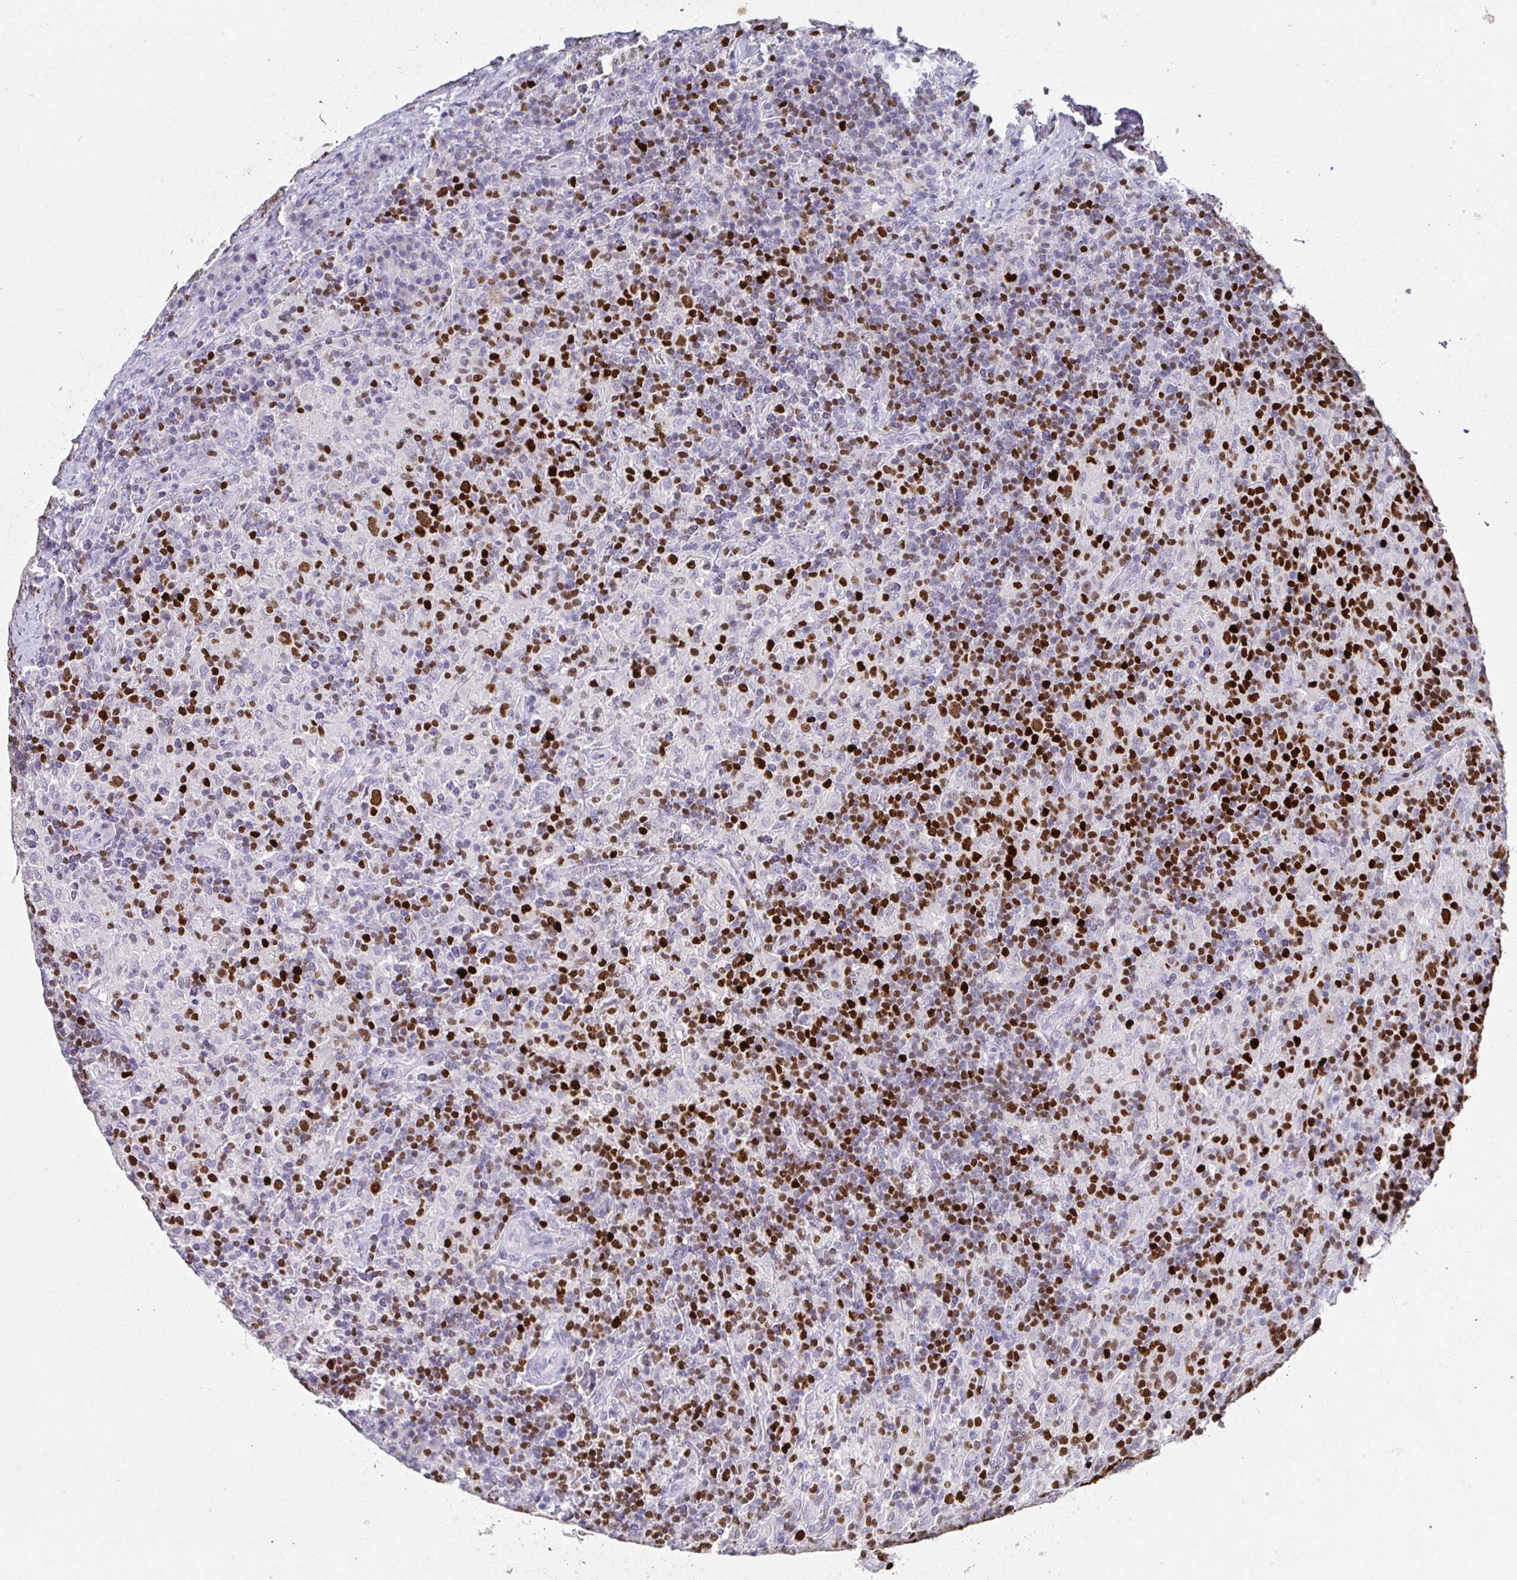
{"staining": {"intensity": "negative", "quantity": "none", "location": "none"}, "tissue": "lymphoma", "cell_type": "Tumor cells", "image_type": "cancer", "snomed": [{"axis": "morphology", "description": "Hodgkin's disease, NOS"}, {"axis": "topography", "description": "Lymph node"}], "caption": "Hodgkin's disease was stained to show a protein in brown. There is no significant expression in tumor cells. The staining is performed using DAB (3,3'-diaminobenzidine) brown chromogen with nuclei counter-stained in using hematoxylin.", "gene": "SATB1", "patient": {"sex": "male", "age": 70}}